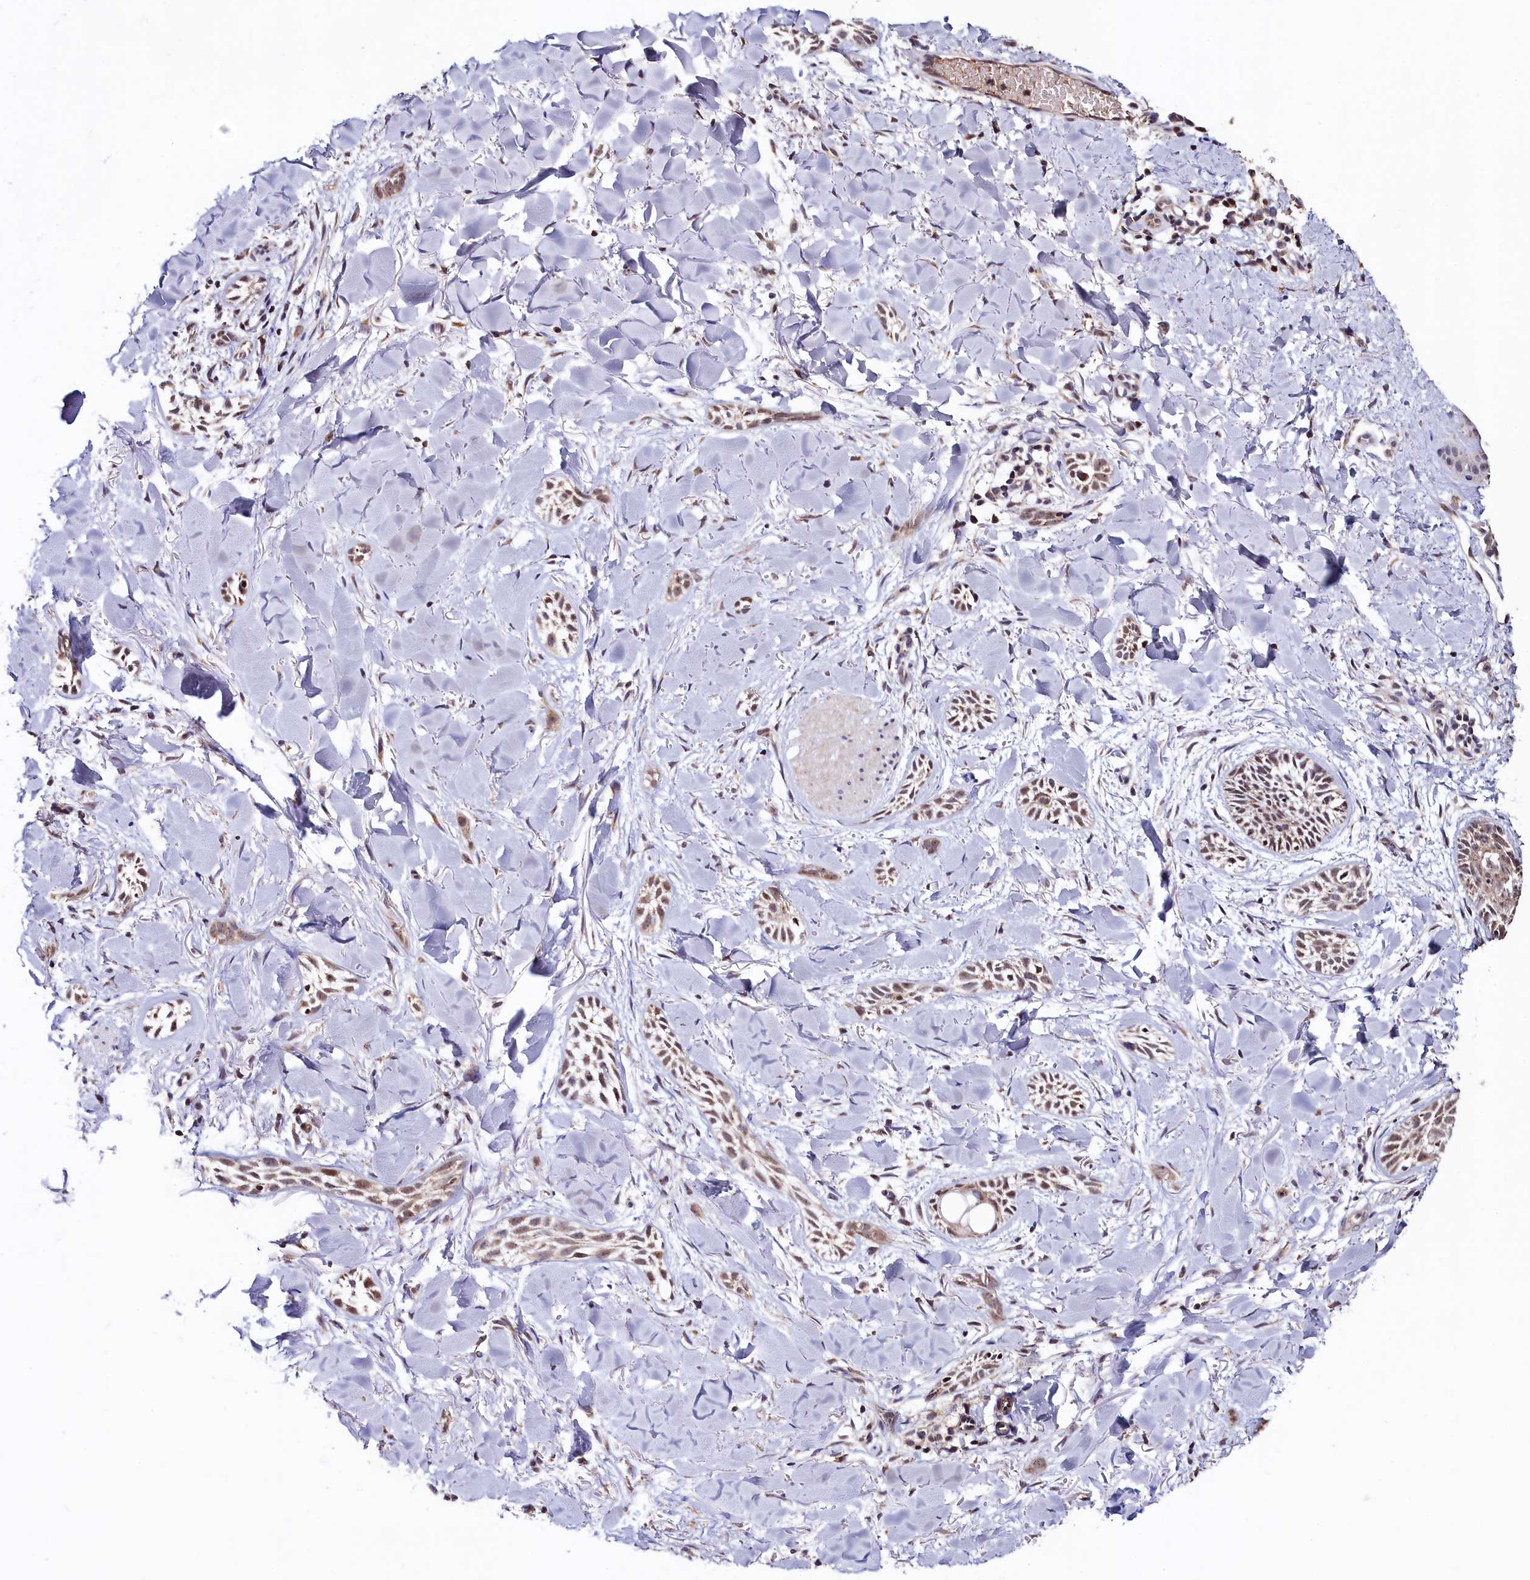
{"staining": {"intensity": "moderate", "quantity": ">75%", "location": "nuclear"}, "tissue": "skin cancer", "cell_type": "Tumor cells", "image_type": "cancer", "snomed": [{"axis": "morphology", "description": "Basal cell carcinoma"}, {"axis": "topography", "description": "Skin"}], "caption": "Basal cell carcinoma (skin) stained for a protein displays moderate nuclear positivity in tumor cells.", "gene": "SEC24C", "patient": {"sex": "female", "age": 59}}